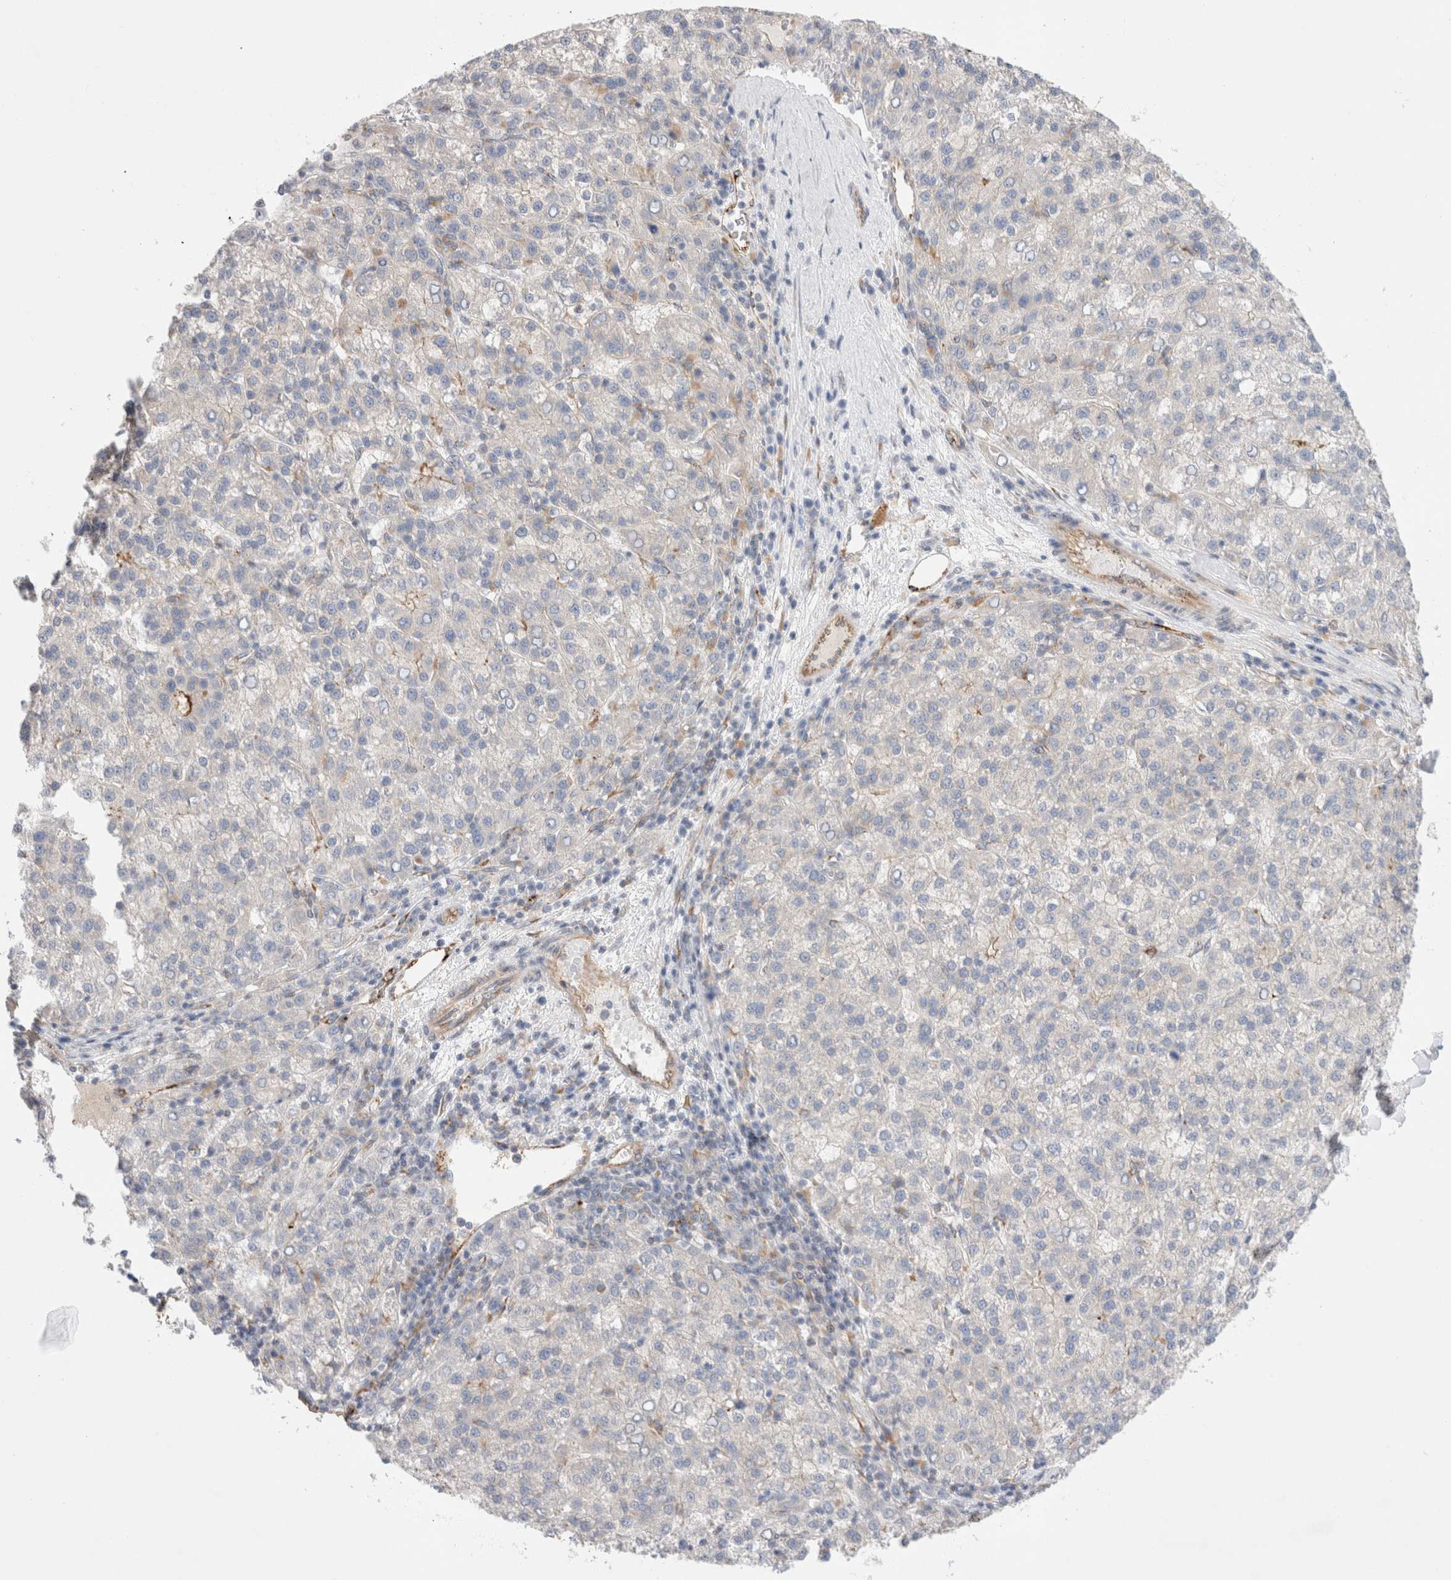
{"staining": {"intensity": "negative", "quantity": "none", "location": "none"}, "tissue": "liver cancer", "cell_type": "Tumor cells", "image_type": "cancer", "snomed": [{"axis": "morphology", "description": "Carcinoma, Hepatocellular, NOS"}, {"axis": "topography", "description": "Liver"}], "caption": "High magnification brightfield microscopy of liver hepatocellular carcinoma stained with DAB (brown) and counterstained with hematoxylin (blue): tumor cells show no significant positivity.", "gene": "CNPY4", "patient": {"sex": "female", "age": 58}}